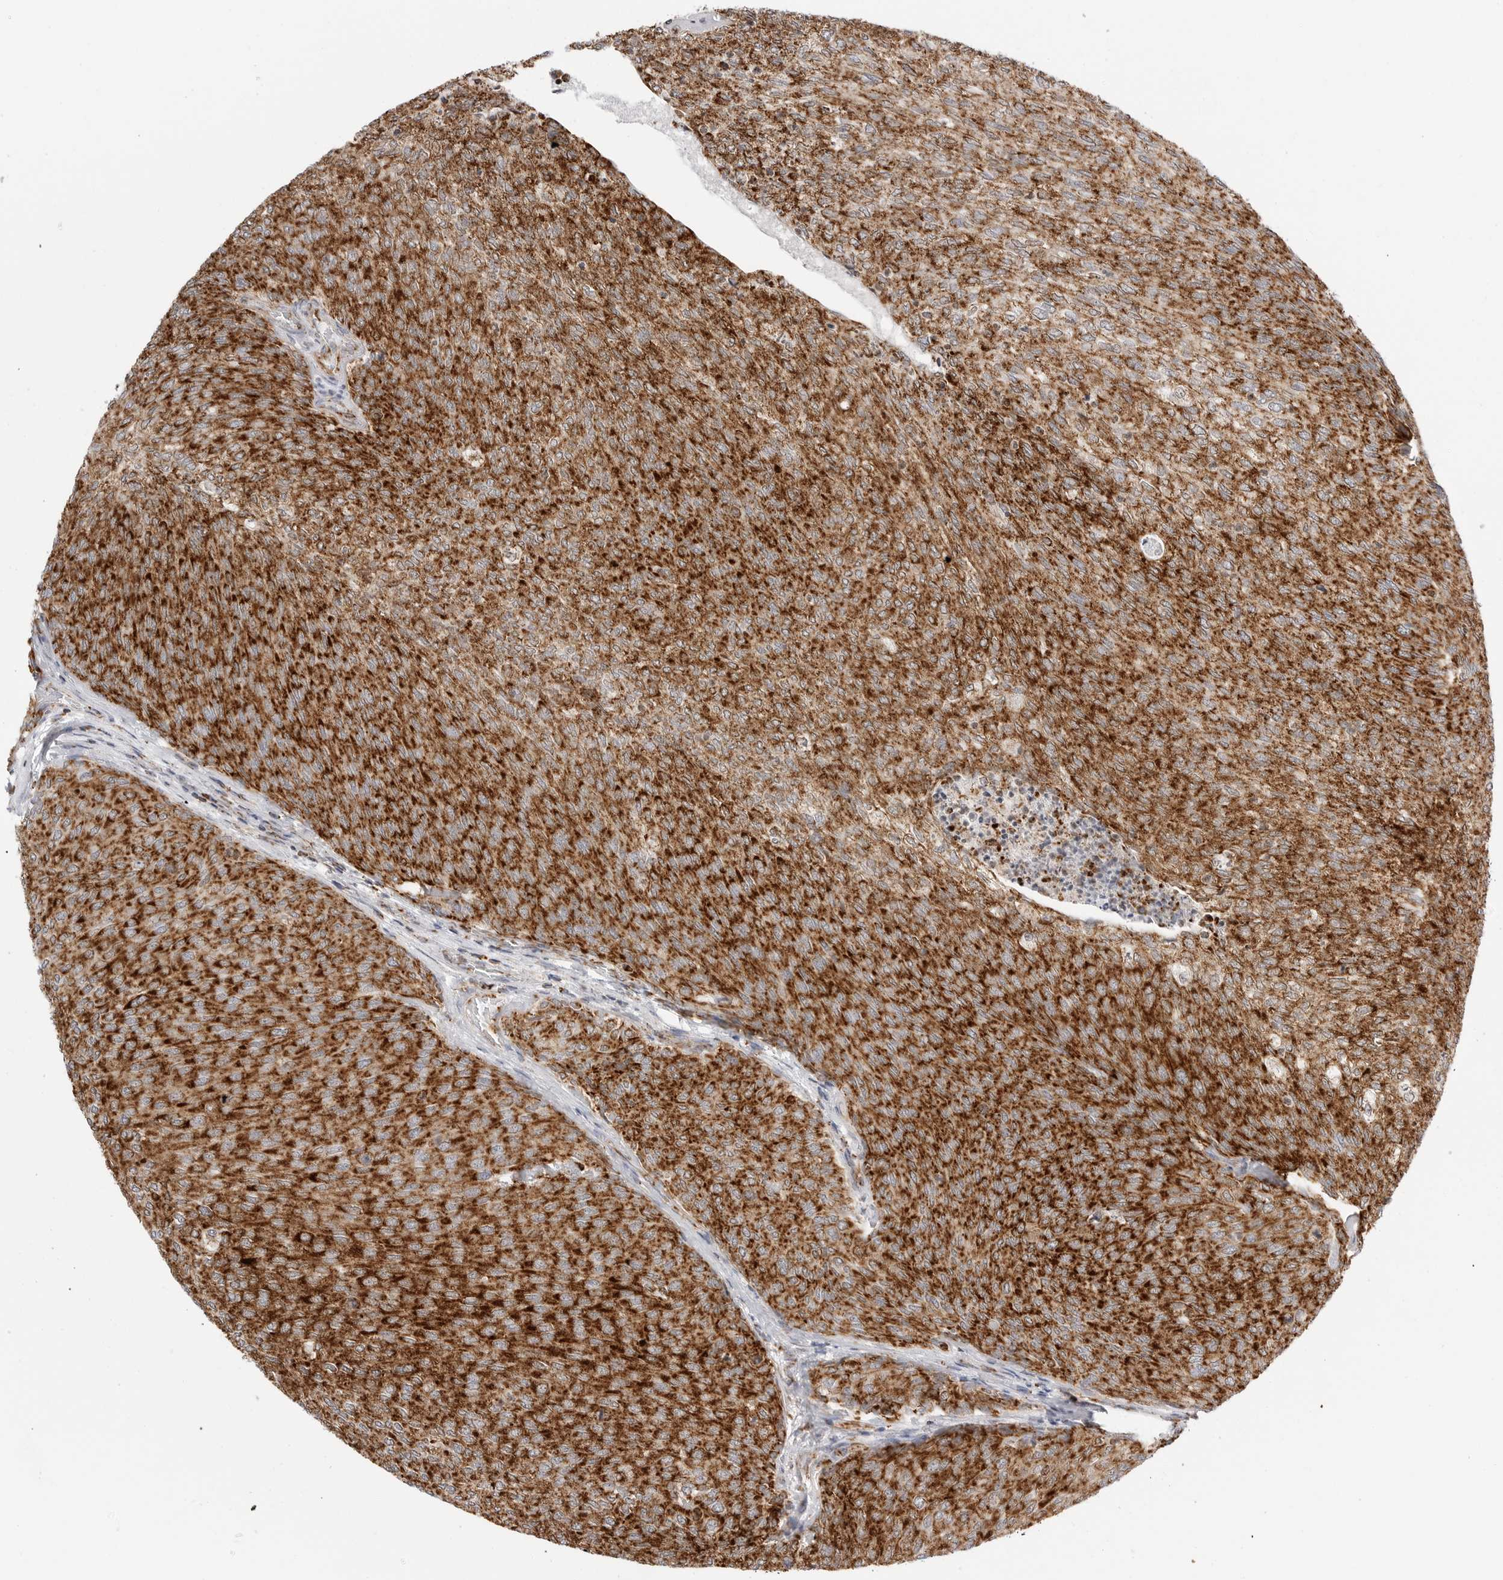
{"staining": {"intensity": "strong", "quantity": ">75%", "location": "cytoplasmic/membranous"}, "tissue": "urothelial cancer", "cell_type": "Tumor cells", "image_type": "cancer", "snomed": [{"axis": "morphology", "description": "Urothelial carcinoma, Low grade"}, {"axis": "topography", "description": "Urinary bladder"}], "caption": "Approximately >75% of tumor cells in low-grade urothelial carcinoma display strong cytoplasmic/membranous protein positivity as visualized by brown immunohistochemical staining.", "gene": "ATP5IF1", "patient": {"sex": "female", "age": 79}}